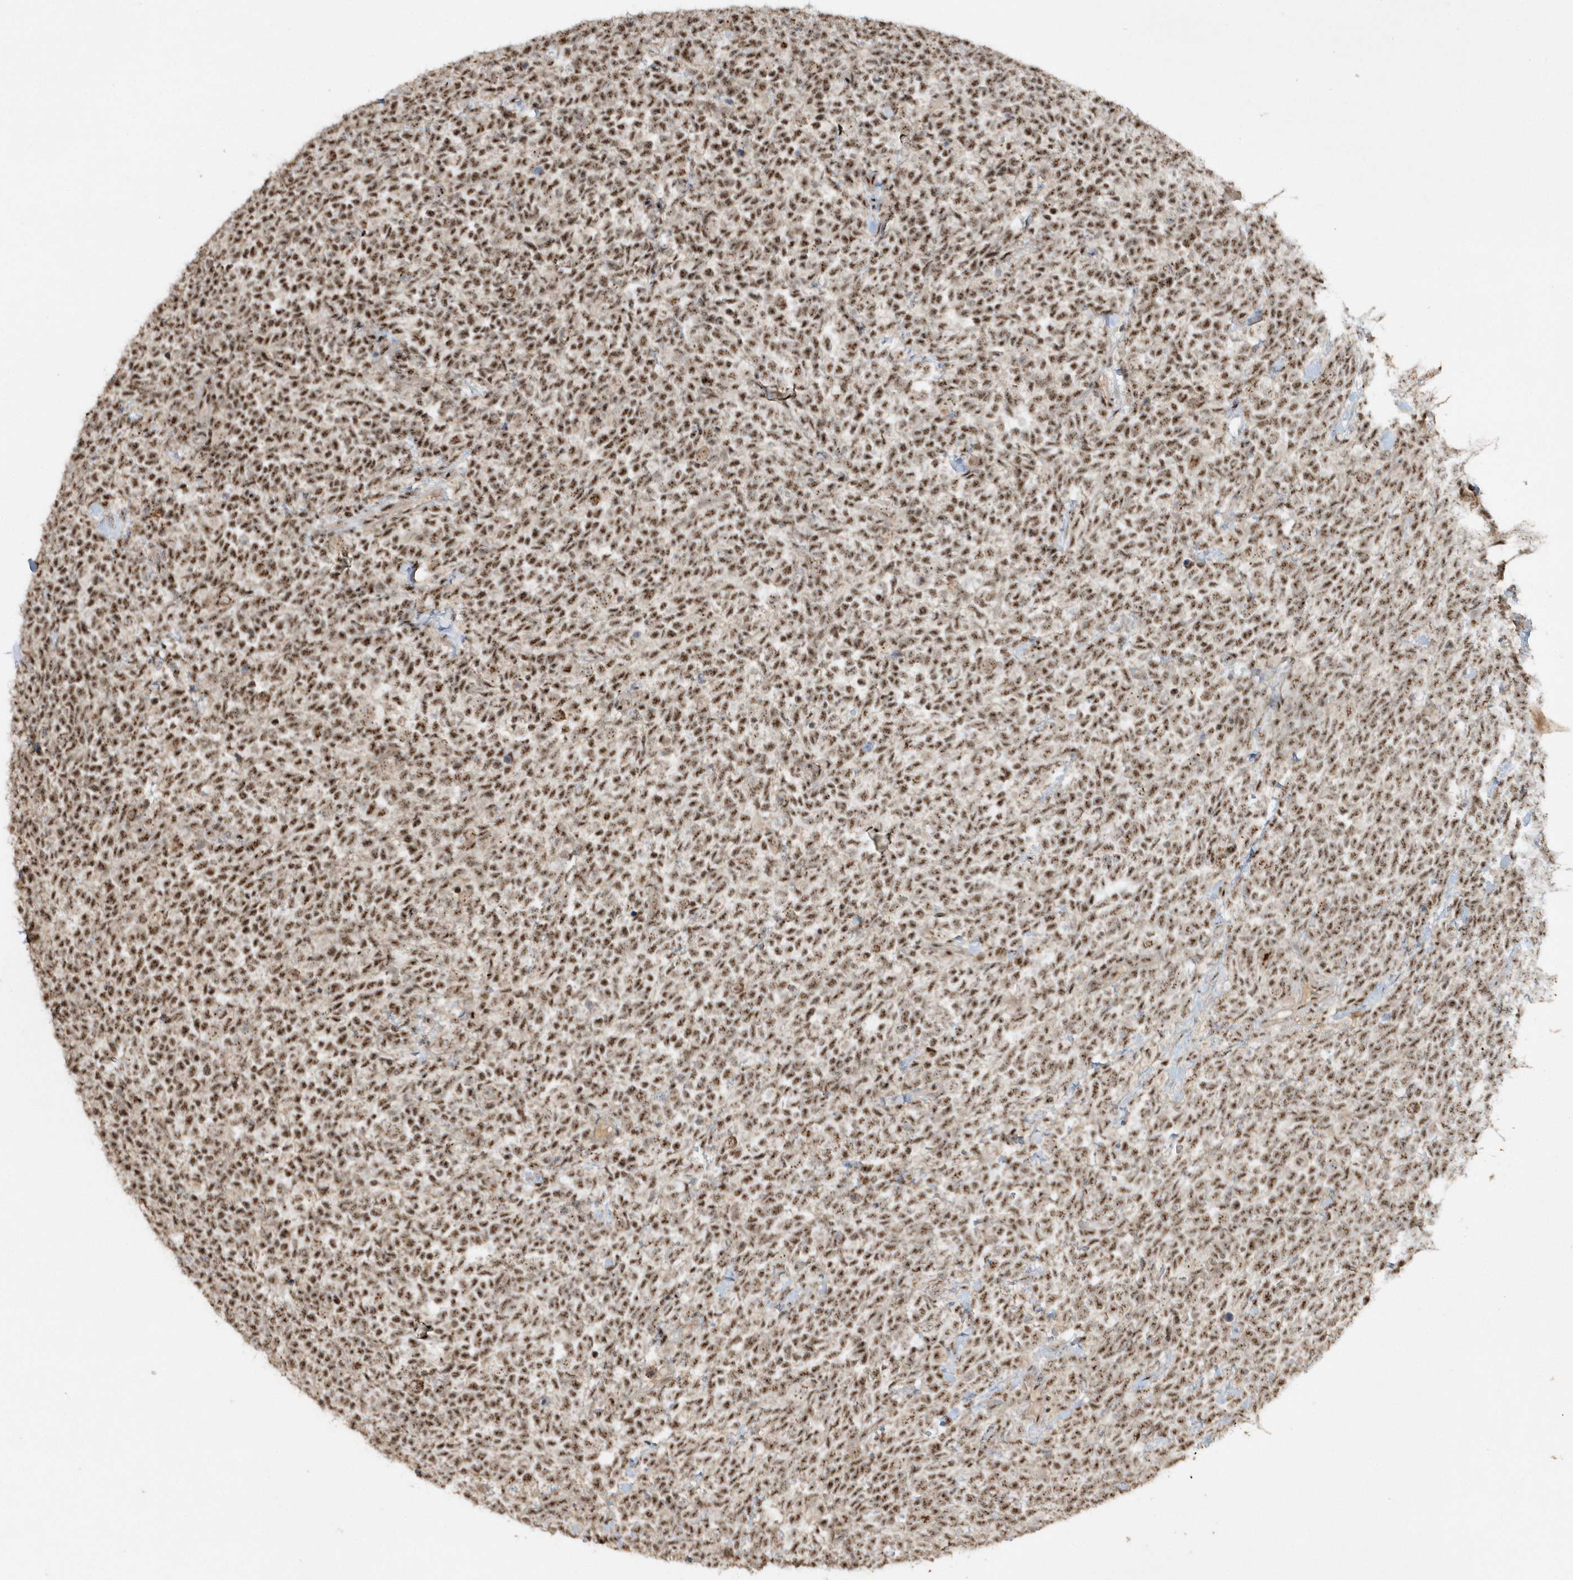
{"staining": {"intensity": "strong", "quantity": ">75%", "location": "nuclear"}, "tissue": "urothelial cancer", "cell_type": "Tumor cells", "image_type": "cancer", "snomed": [{"axis": "morphology", "description": "Urothelial carcinoma, High grade"}, {"axis": "topography", "description": "Urinary bladder"}], "caption": "The image shows staining of urothelial carcinoma (high-grade), revealing strong nuclear protein expression (brown color) within tumor cells. (DAB IHC with brightfield microscopy, high magnification).", "gene": "POLR3B", "patient": {"sex": "female", "age": 82}}